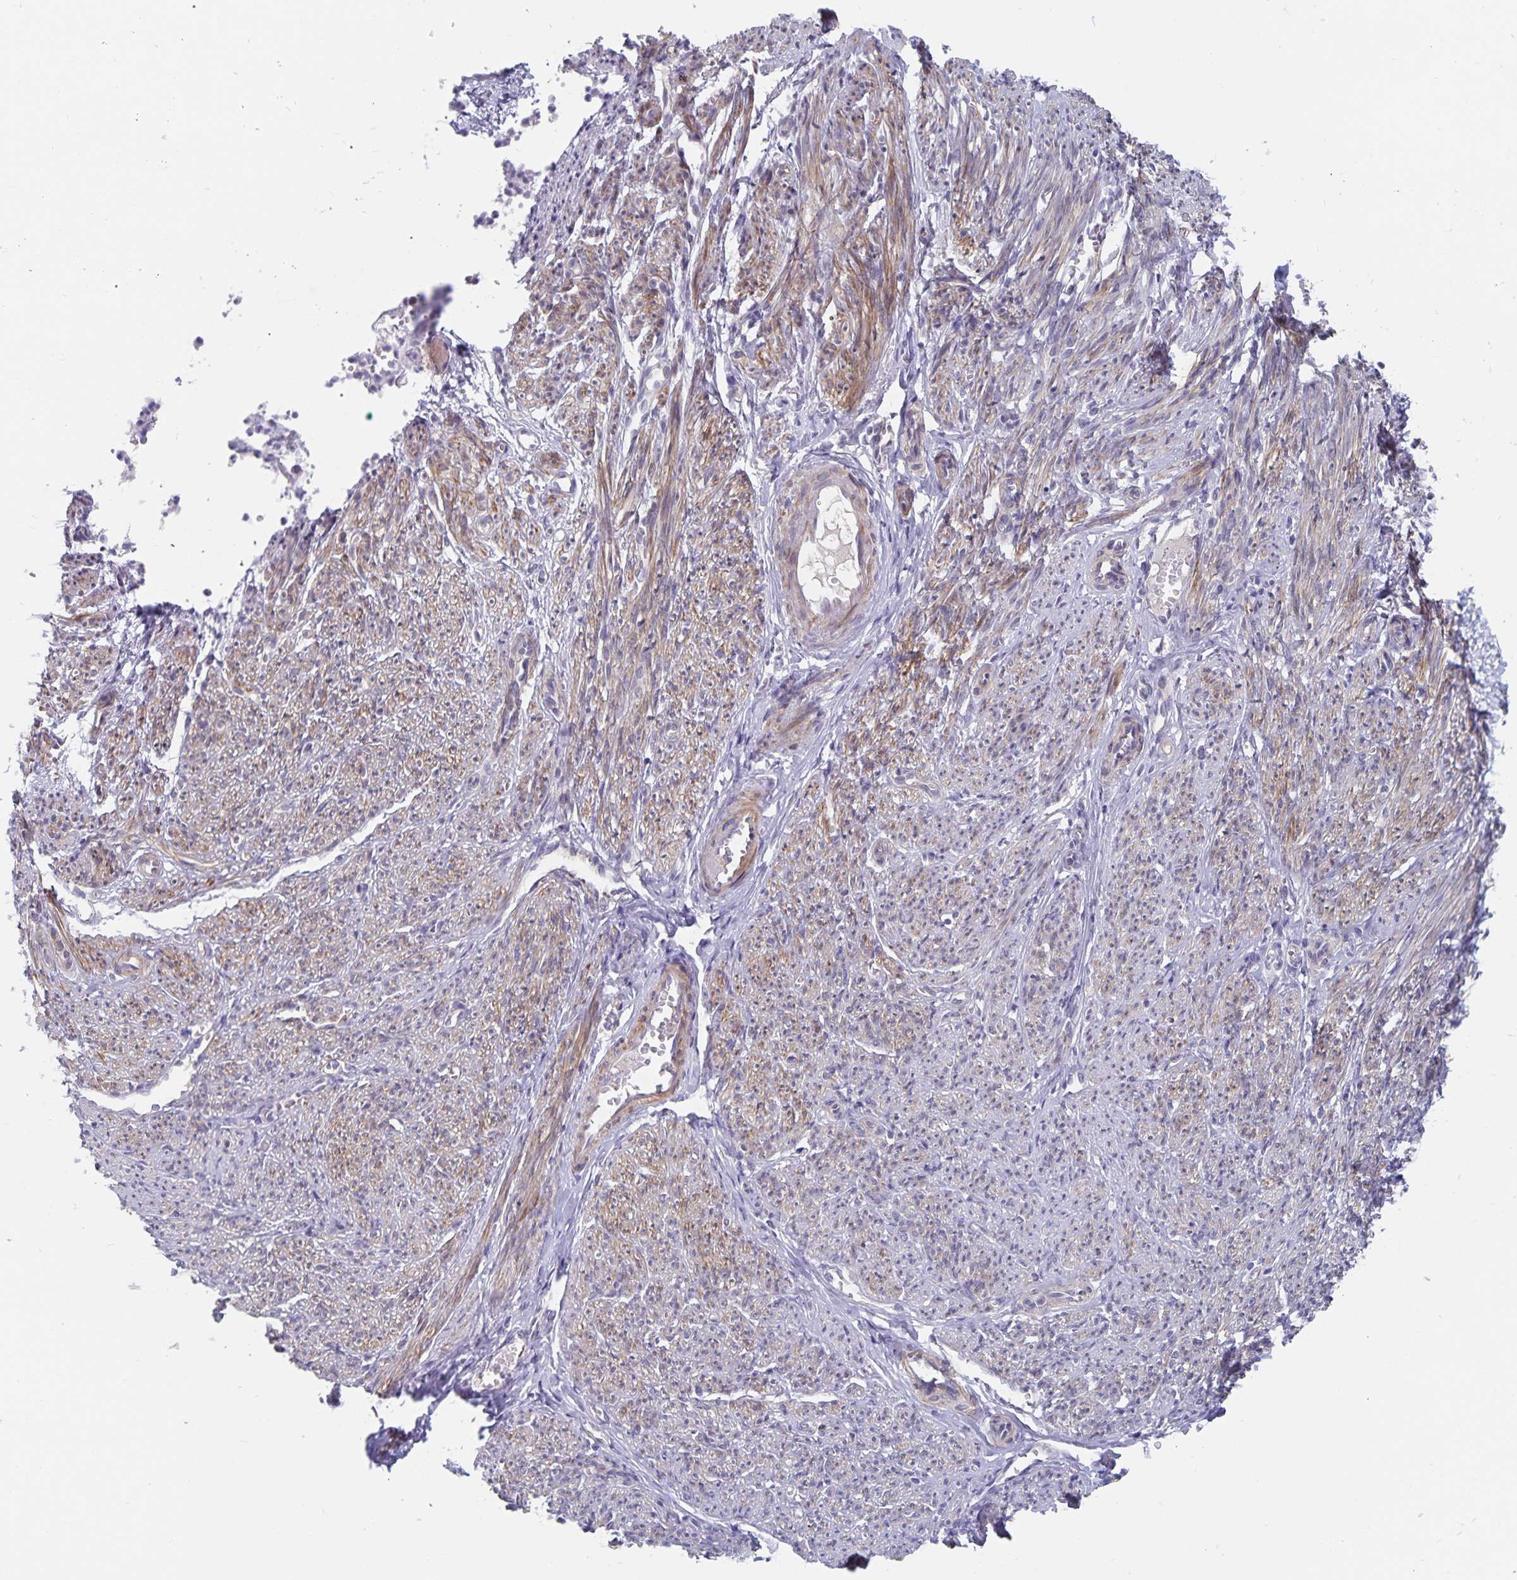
{"staining": {"intensity": "moderate", "quantity": "25%-75%", "location": "cytoplasmic/membranous"}, "tissue": "smooth muscle", "cell_type": "Smooth muscle cells", "image_type": "normal", "snomed": [{"axis": "morphology", "description": "Normal tissue, NOS"}, {"axis": "topography", "description": "Smooth muscle"}], "caption": "Smooth muscle stained with immunohistochemistry demonstrates moderate cytoplasmic/membranous staining in approximately 25%-75% of smooth muscle cells.", "gene": "BAG6", "patient": {"sex": "female", "age": 65}}